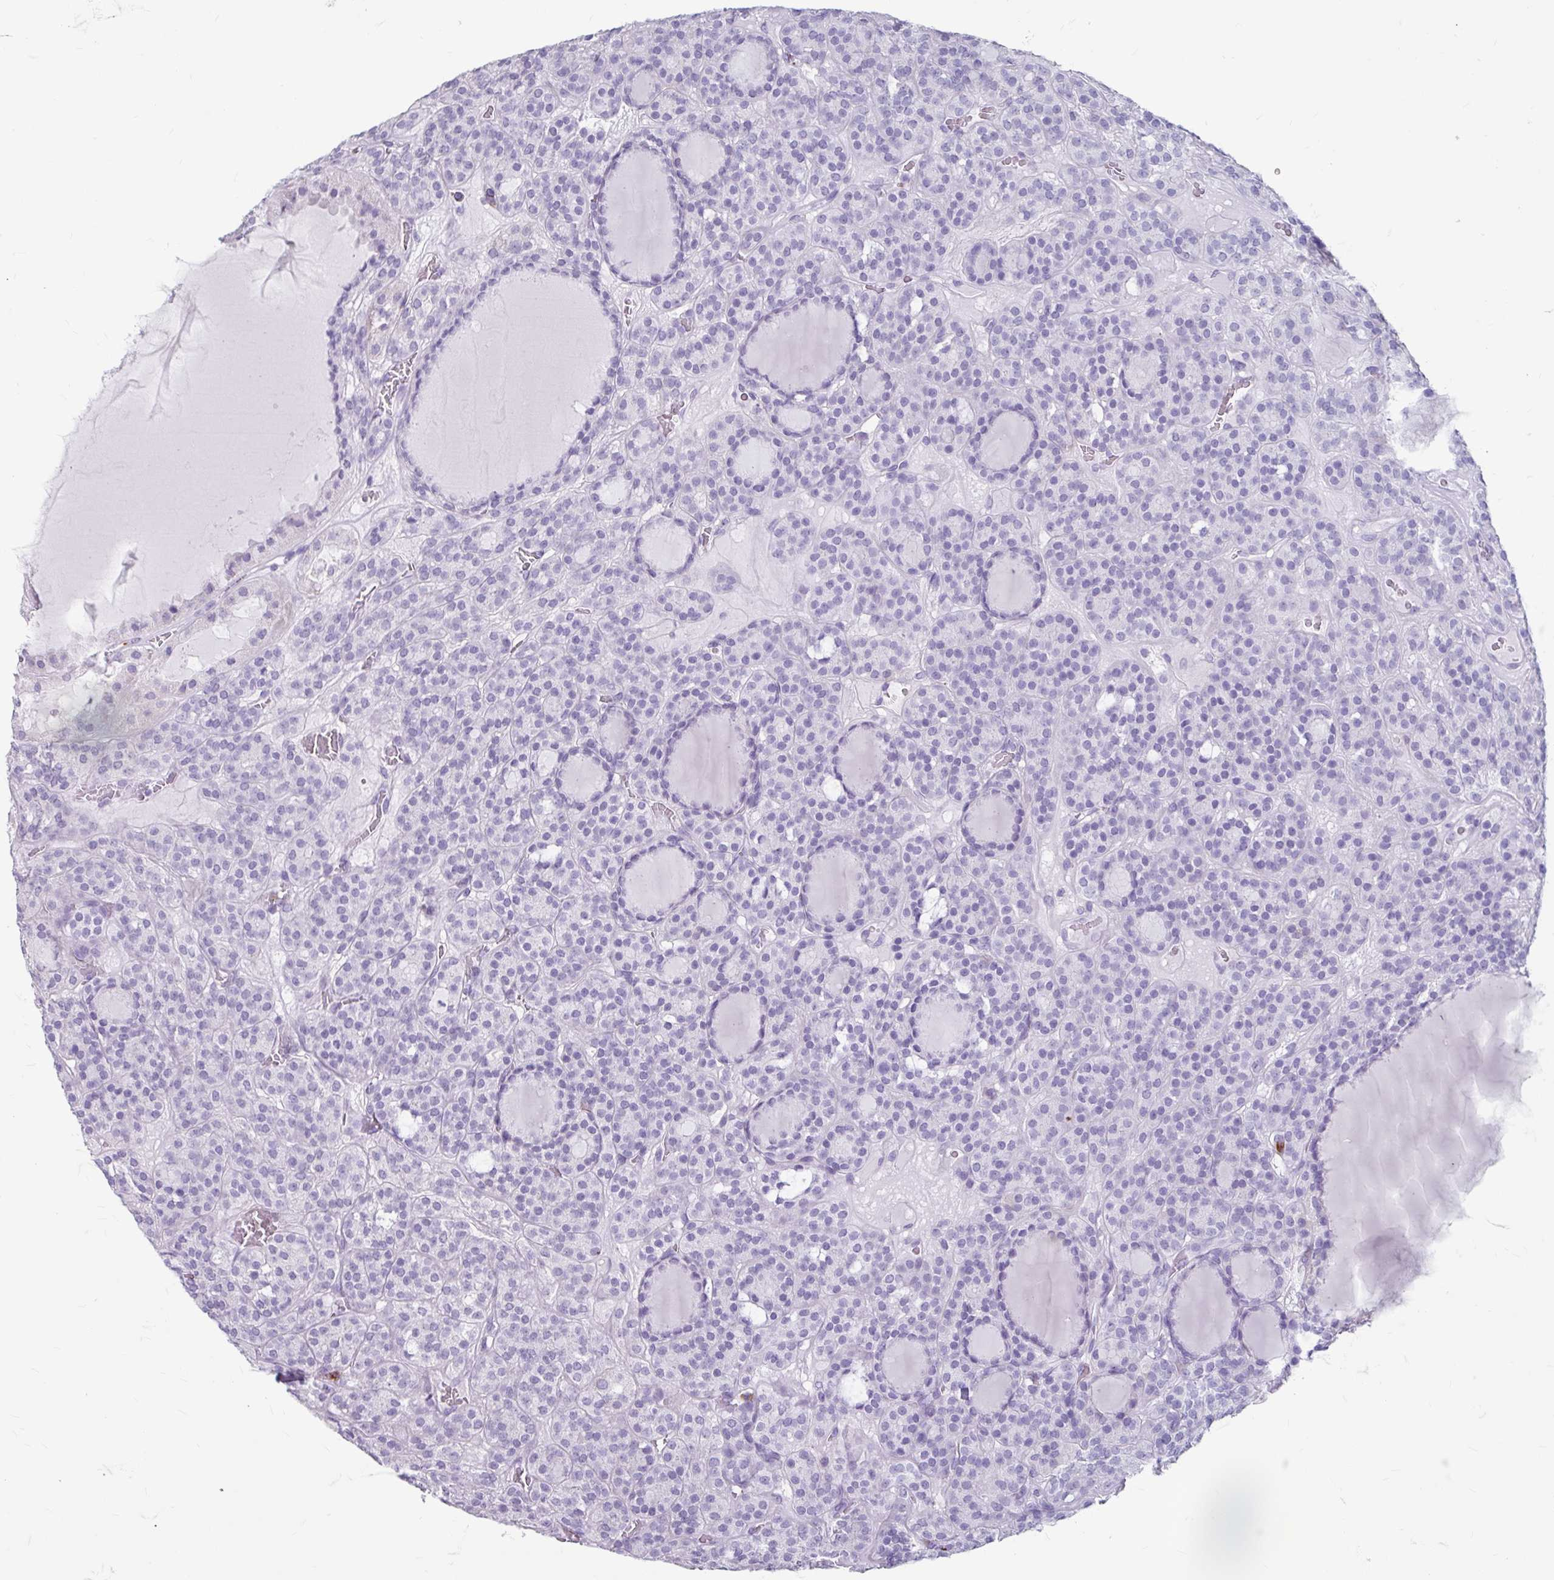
{"staining": {"intensity": "negative", "quantity": "none", "location": "none"}, "tissue": "thyroid cancer", "cell_type": "Tumor cells", "image_type": "cancer", "snomed": [{"axis": "morphology", "description": "Follicular adenoma carcinoma, NOS"}, {"axis": "topography", "description": "Thyroid gland"}], "caption": "High magnification brightfield microscopy of thyroid cancer (follicular adenoma carcinoma) stained with DAB (brown) and counterstained with hematoxylin (blue): tumor cells show no significant staining. (DAB (3,3'-diaminobenzidine) immunohistochemistry visualized using brightfield microscopy, high magnification).", "gene": "ANKRD1", "patient": {"sex": "female", "age": 63}}